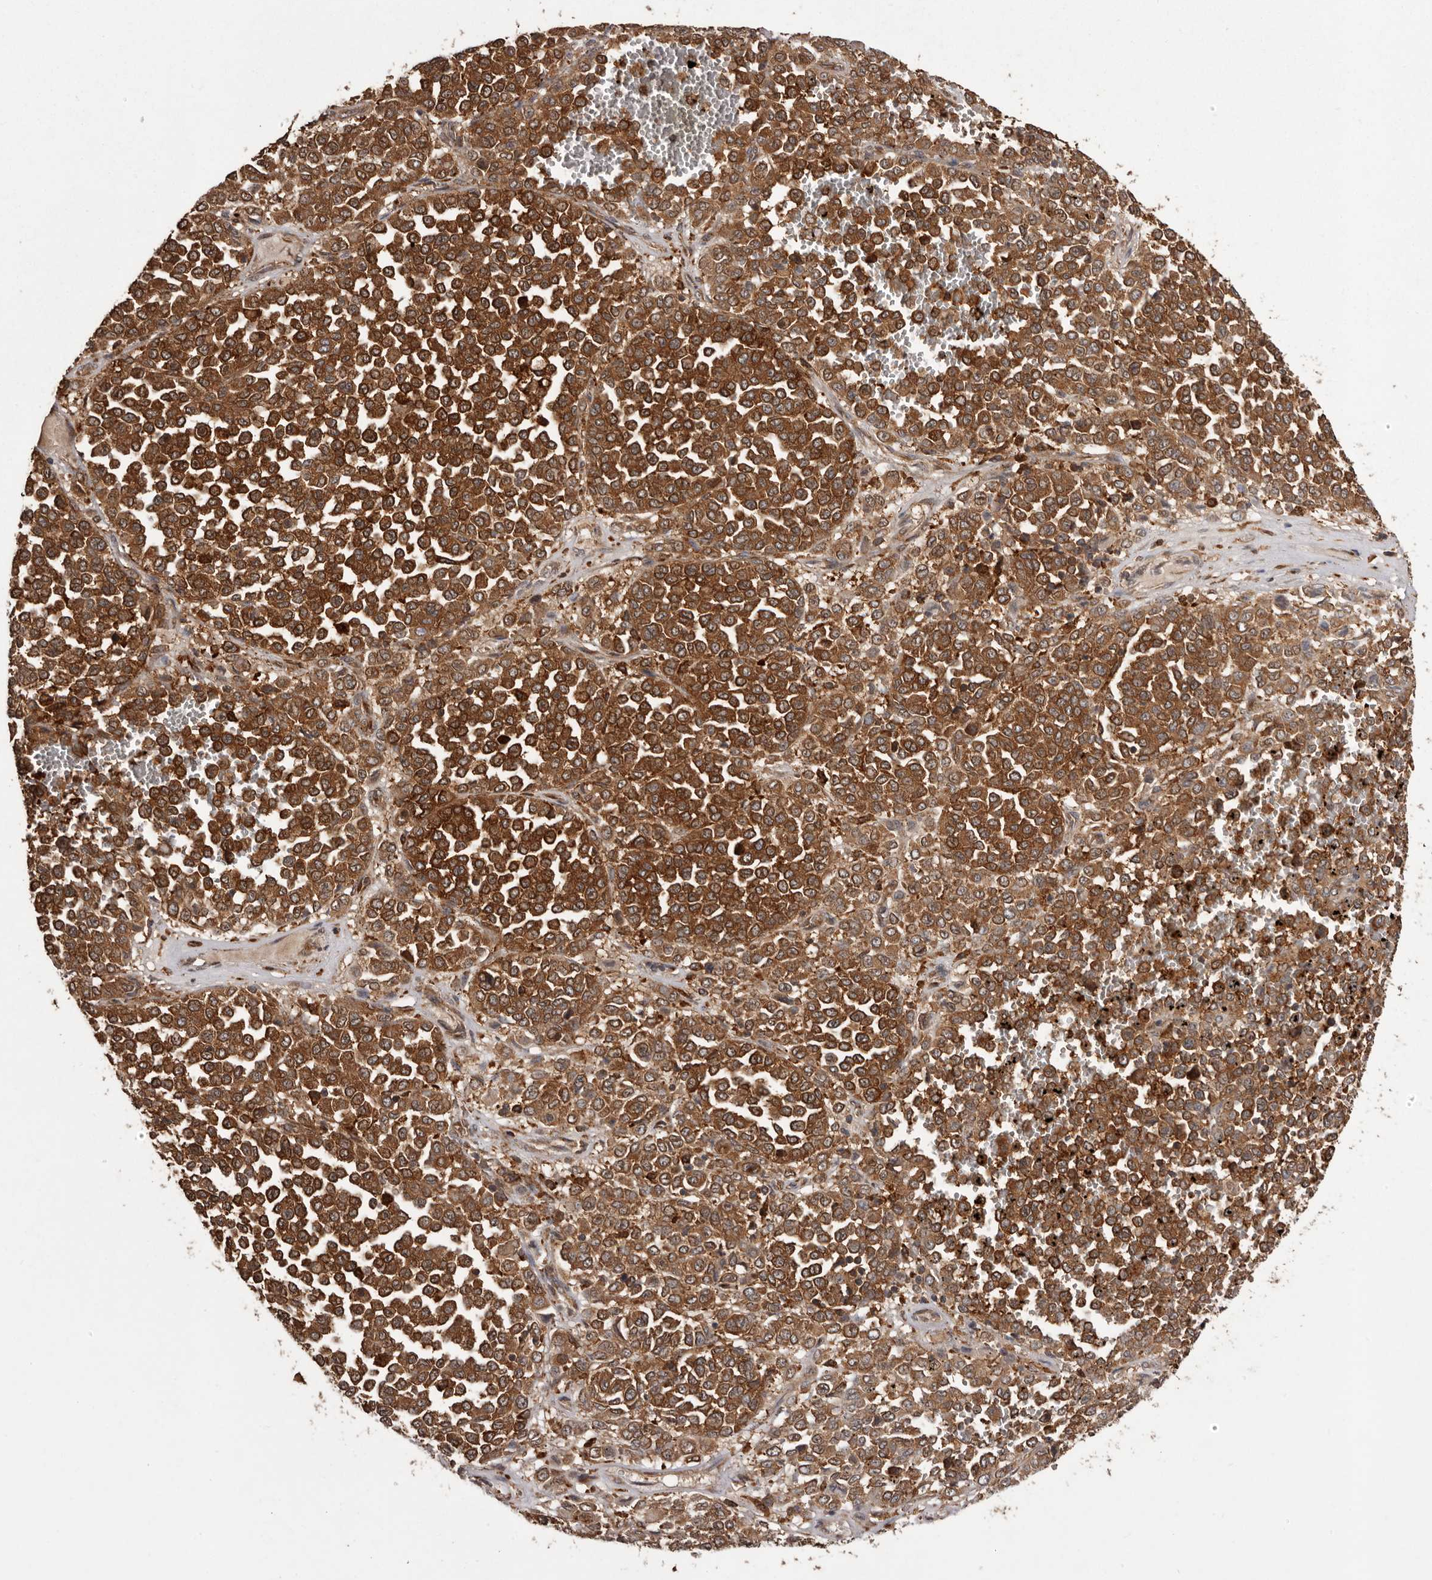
{"staining": {"intensity": "strong", "quantity": ">75%", "location": "cytoplasmic/membranous"}, "tissue": "melanoma", "cell_type": "Tumor cells", "image_type": "cancer", "snomed": [{"axis": "morphology", "description": "Malignant melanoma, Metastatic site"}, {"axis": "topography", "description": "Pancreas"}], "caption": "Protein staining of melanoma tissue demonstrates strong cytoplasmic/membranous positivity in approximately >75% of tumor cells.", "gene": "SLC22A3", "patient": {"sex": "female", "age": 30}}